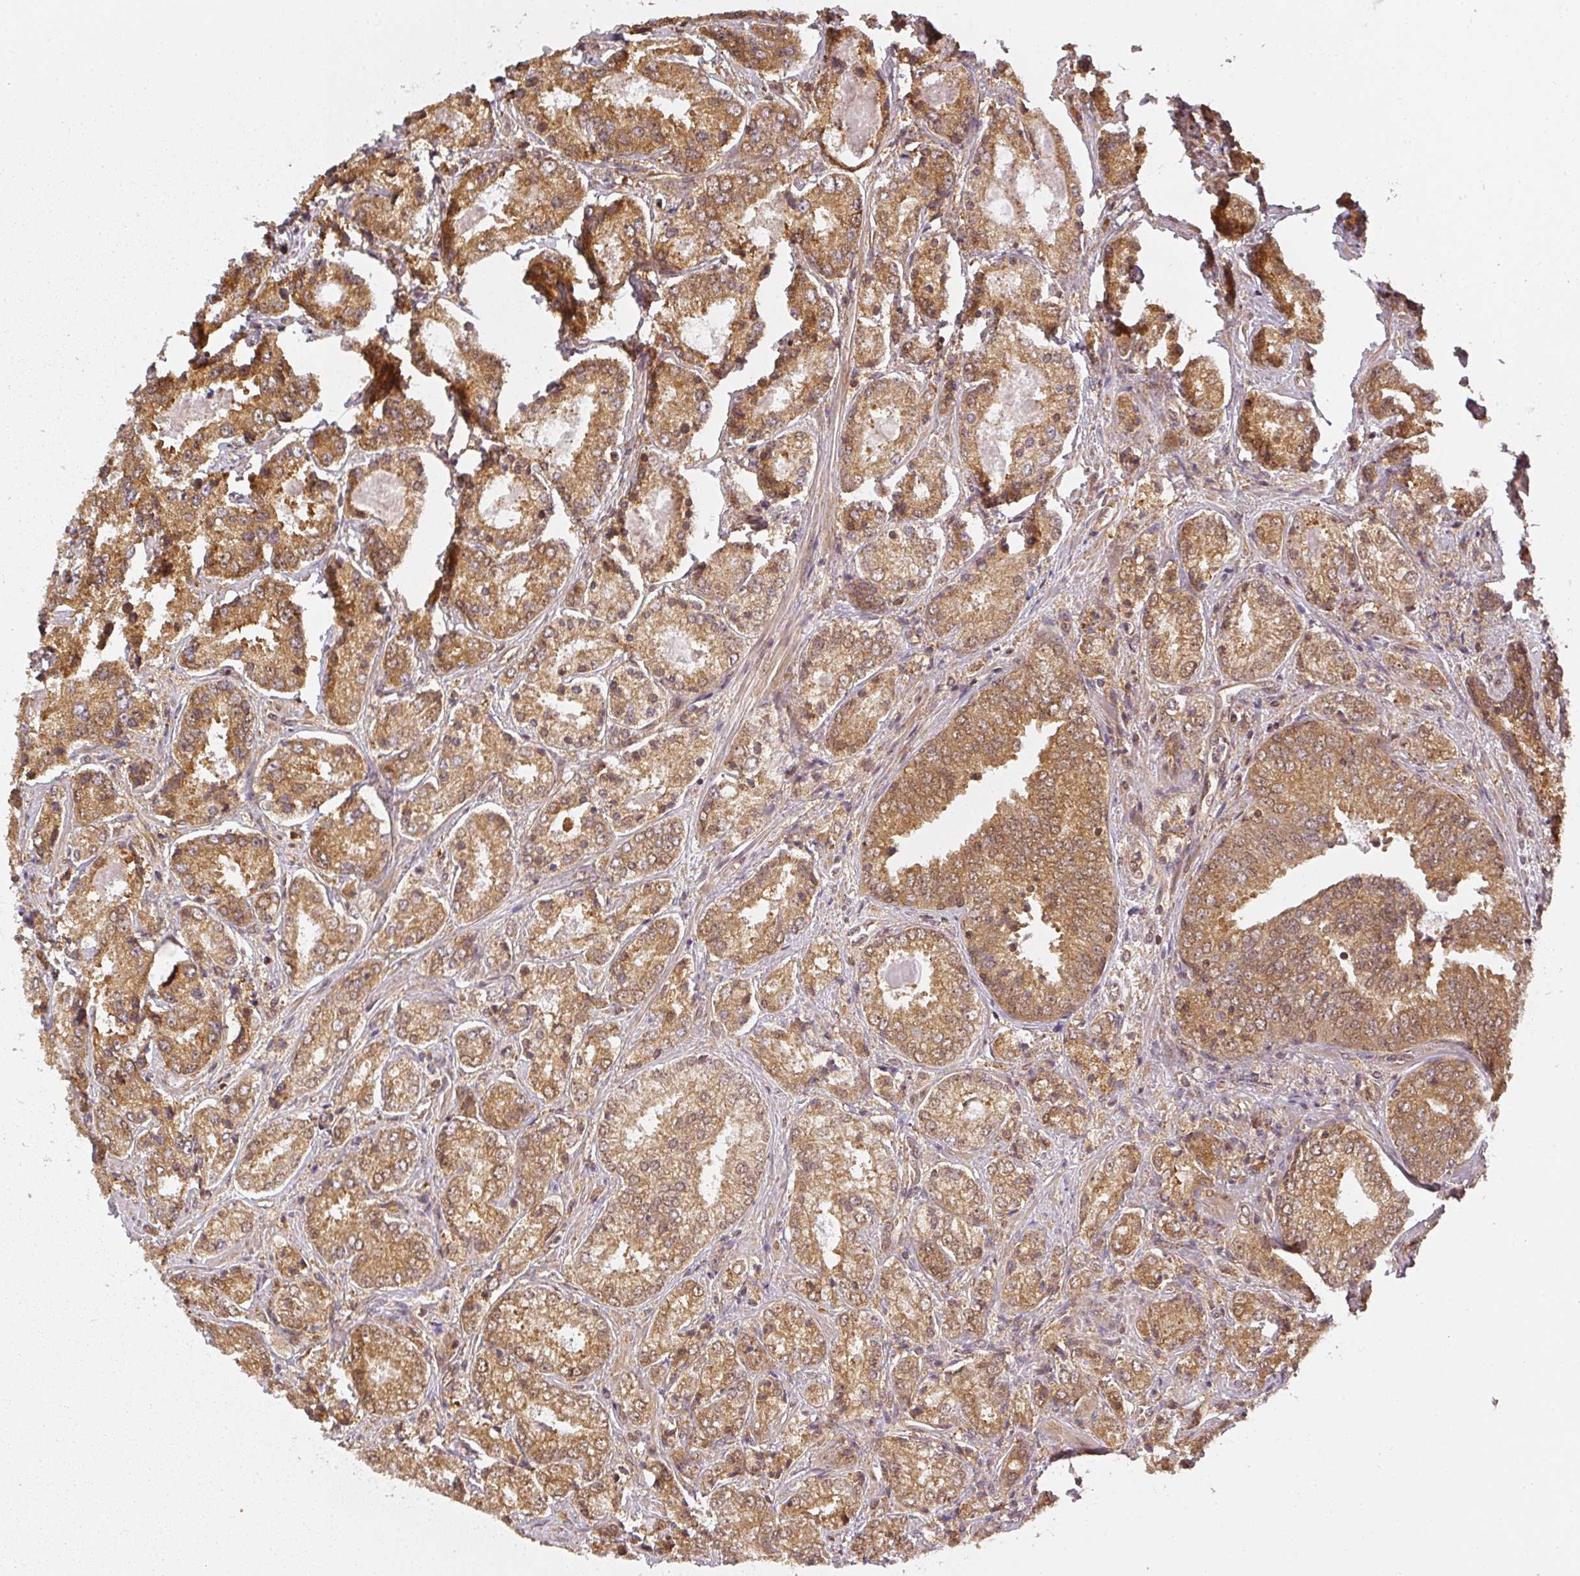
{"staining": {"intensity": "moderate", "quantity": ">75%", "location": "cytoplasmic/membranous"}, "tissue": "prostate cancer", "cell_type": "Tumor cells", "image_type": "cancer", "snomed": [{"axis": "morphology", "description": "Adenocarcinoma, High grade"}, {"axis": "topography", "description": "Prostate"}], "caption": "Immunohistochemical staining of human prostate high-grade adenocarcinoma reveals medium levels of moderate cytoplasmic/membranous protein staining in about >75% of tumor cells.", "gene": "PPP6R3", "patient": {"sex": "male", "age": 63}}